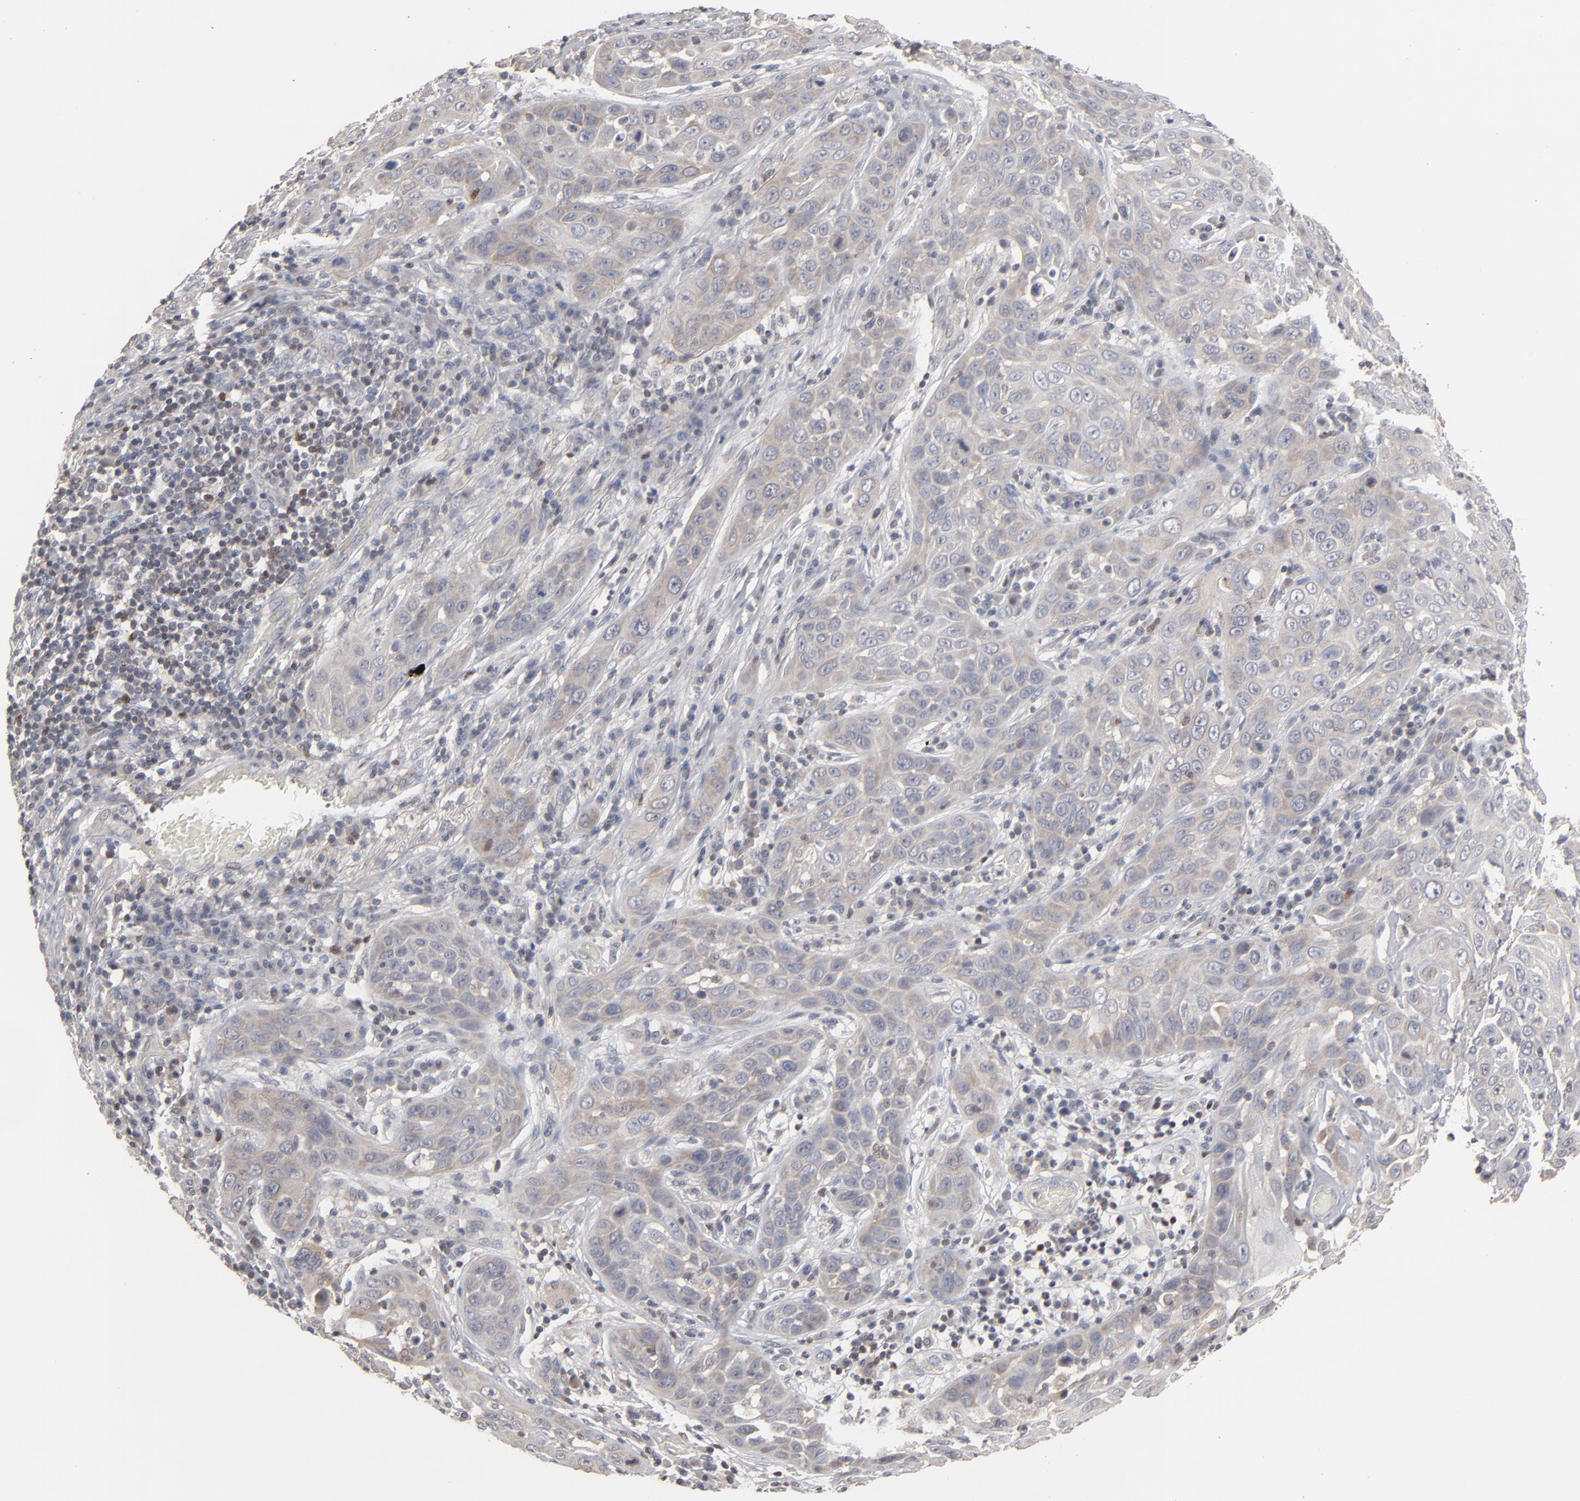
{"staining": {"intensity": "weak", "quantity": ">75%", "location": "cytoplasmic/membranous"}, "tissue": "skin cancer", "cell_type": "Tumor cells", "image_type": "cancer", "snomed": [{"axis": "morphology", "description": "Squamous cell carcinoma, NOS"}, {"axis": "topography", "description": "Skin"}], "caption": "Immunohistochemistry (IHC) (DAB (3,3'-diaminobenzidine)) staining of human skin cancer shows weak cytoplasmic/membranous protein expression in about >75% of tumor cells. The staining is performed using DAB (3,3'-diaminobenzidine) brown chromogen to label protein expression. The nuclei are counter-stained blue using hematoxylin.", "gene": "STAT4", "patient": {"sex": "male", "age": 84}}